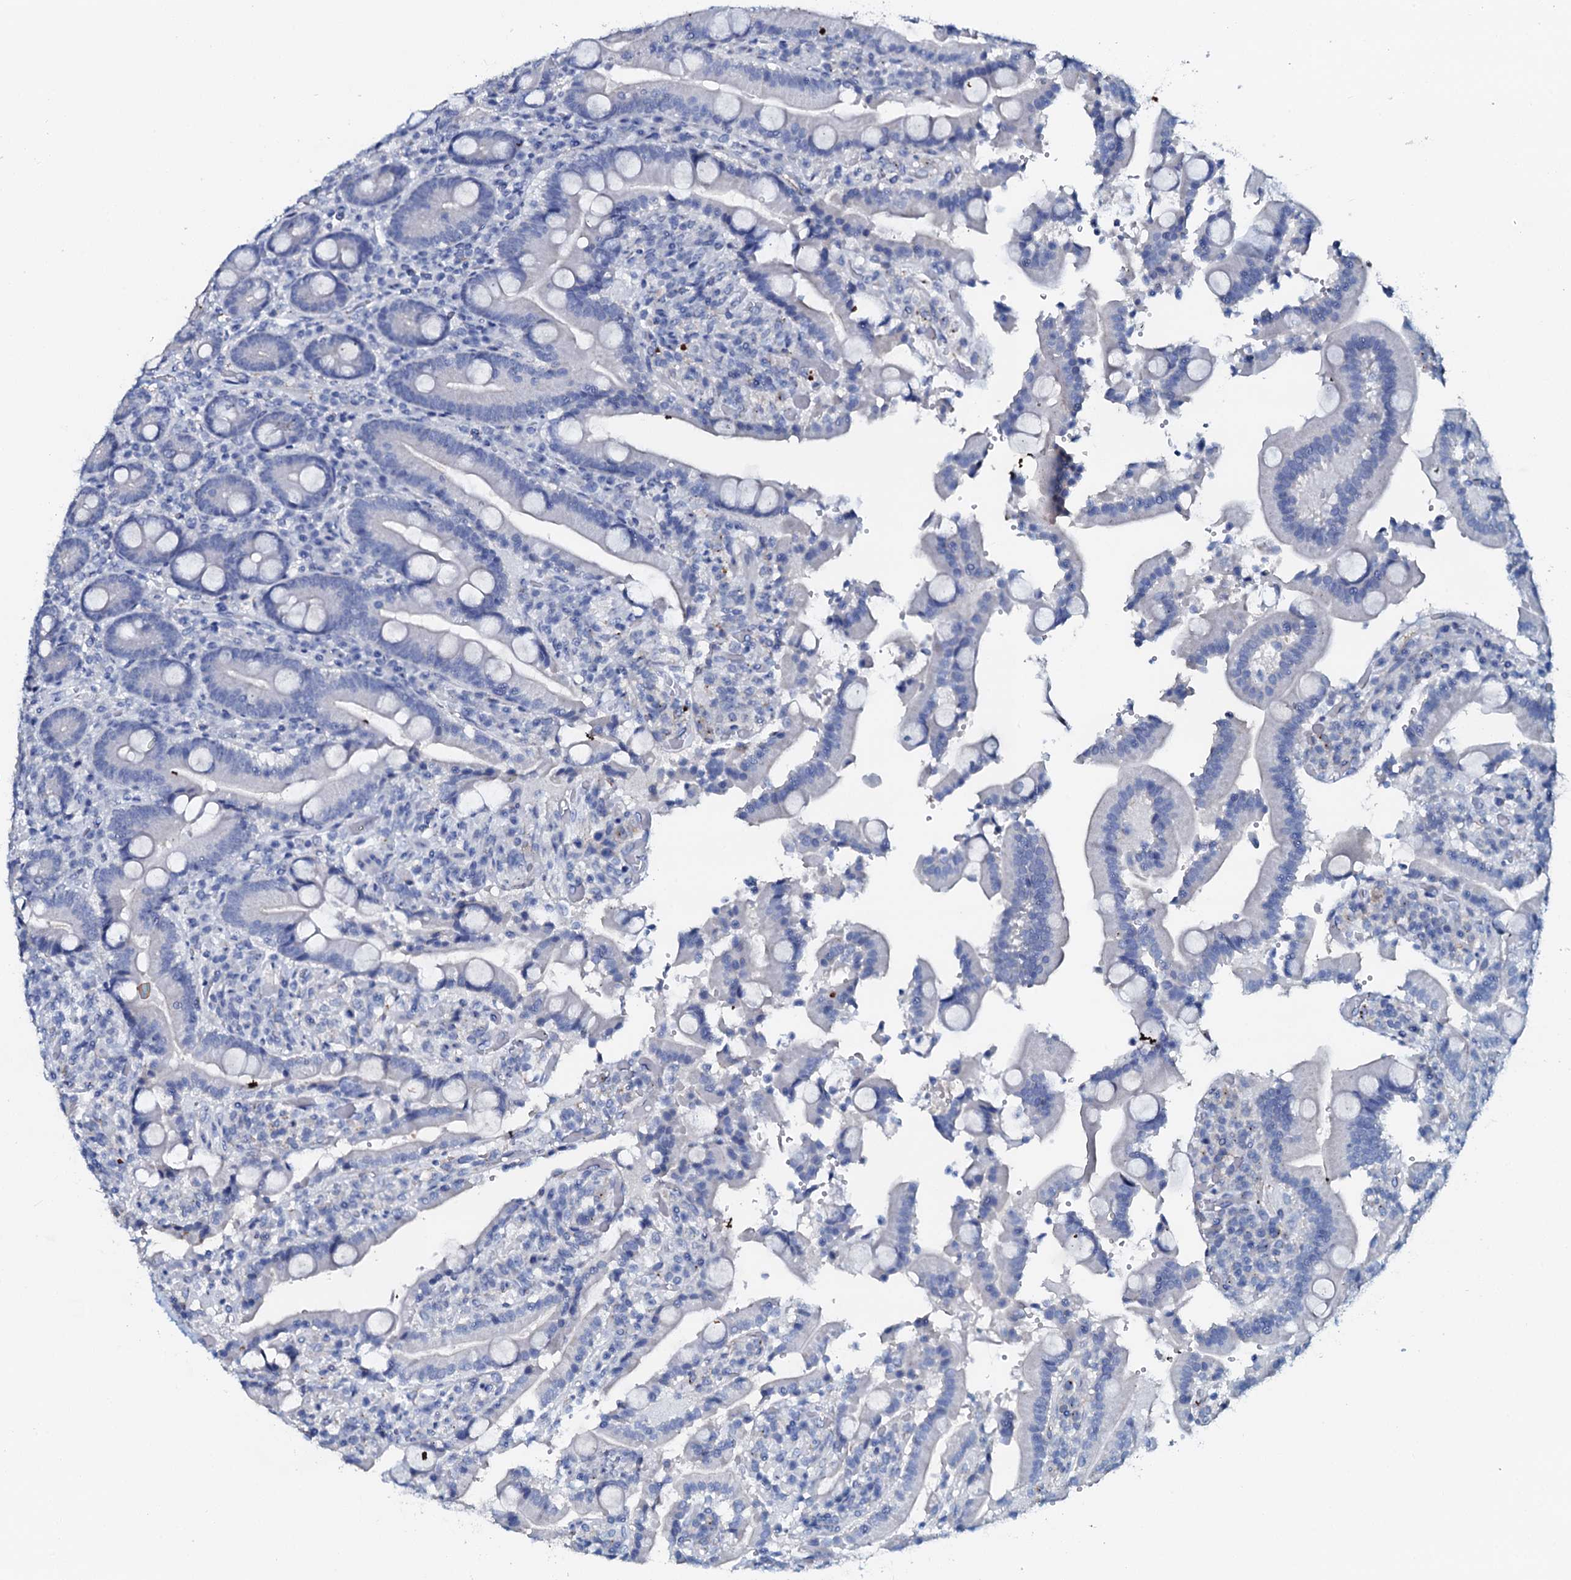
{"staining": {"intensity": "negative", "quantity": "none", "location": "none"}, "tissue": "duodenum", "cell_type": "Glandular cells", "image_type": "normal", "snomed": [{"axis": "morphology", "description": "Normal tissue, NOS"}, {"axis": "topography", "description": "Duodenum"}], "caption": "This is an immunohistochemistry (IHC) histopathology image of normal duodenum. There is no expression in glandular cells.", "gene": "AMER2", "patient": {"sex": "female", "age": 62}}